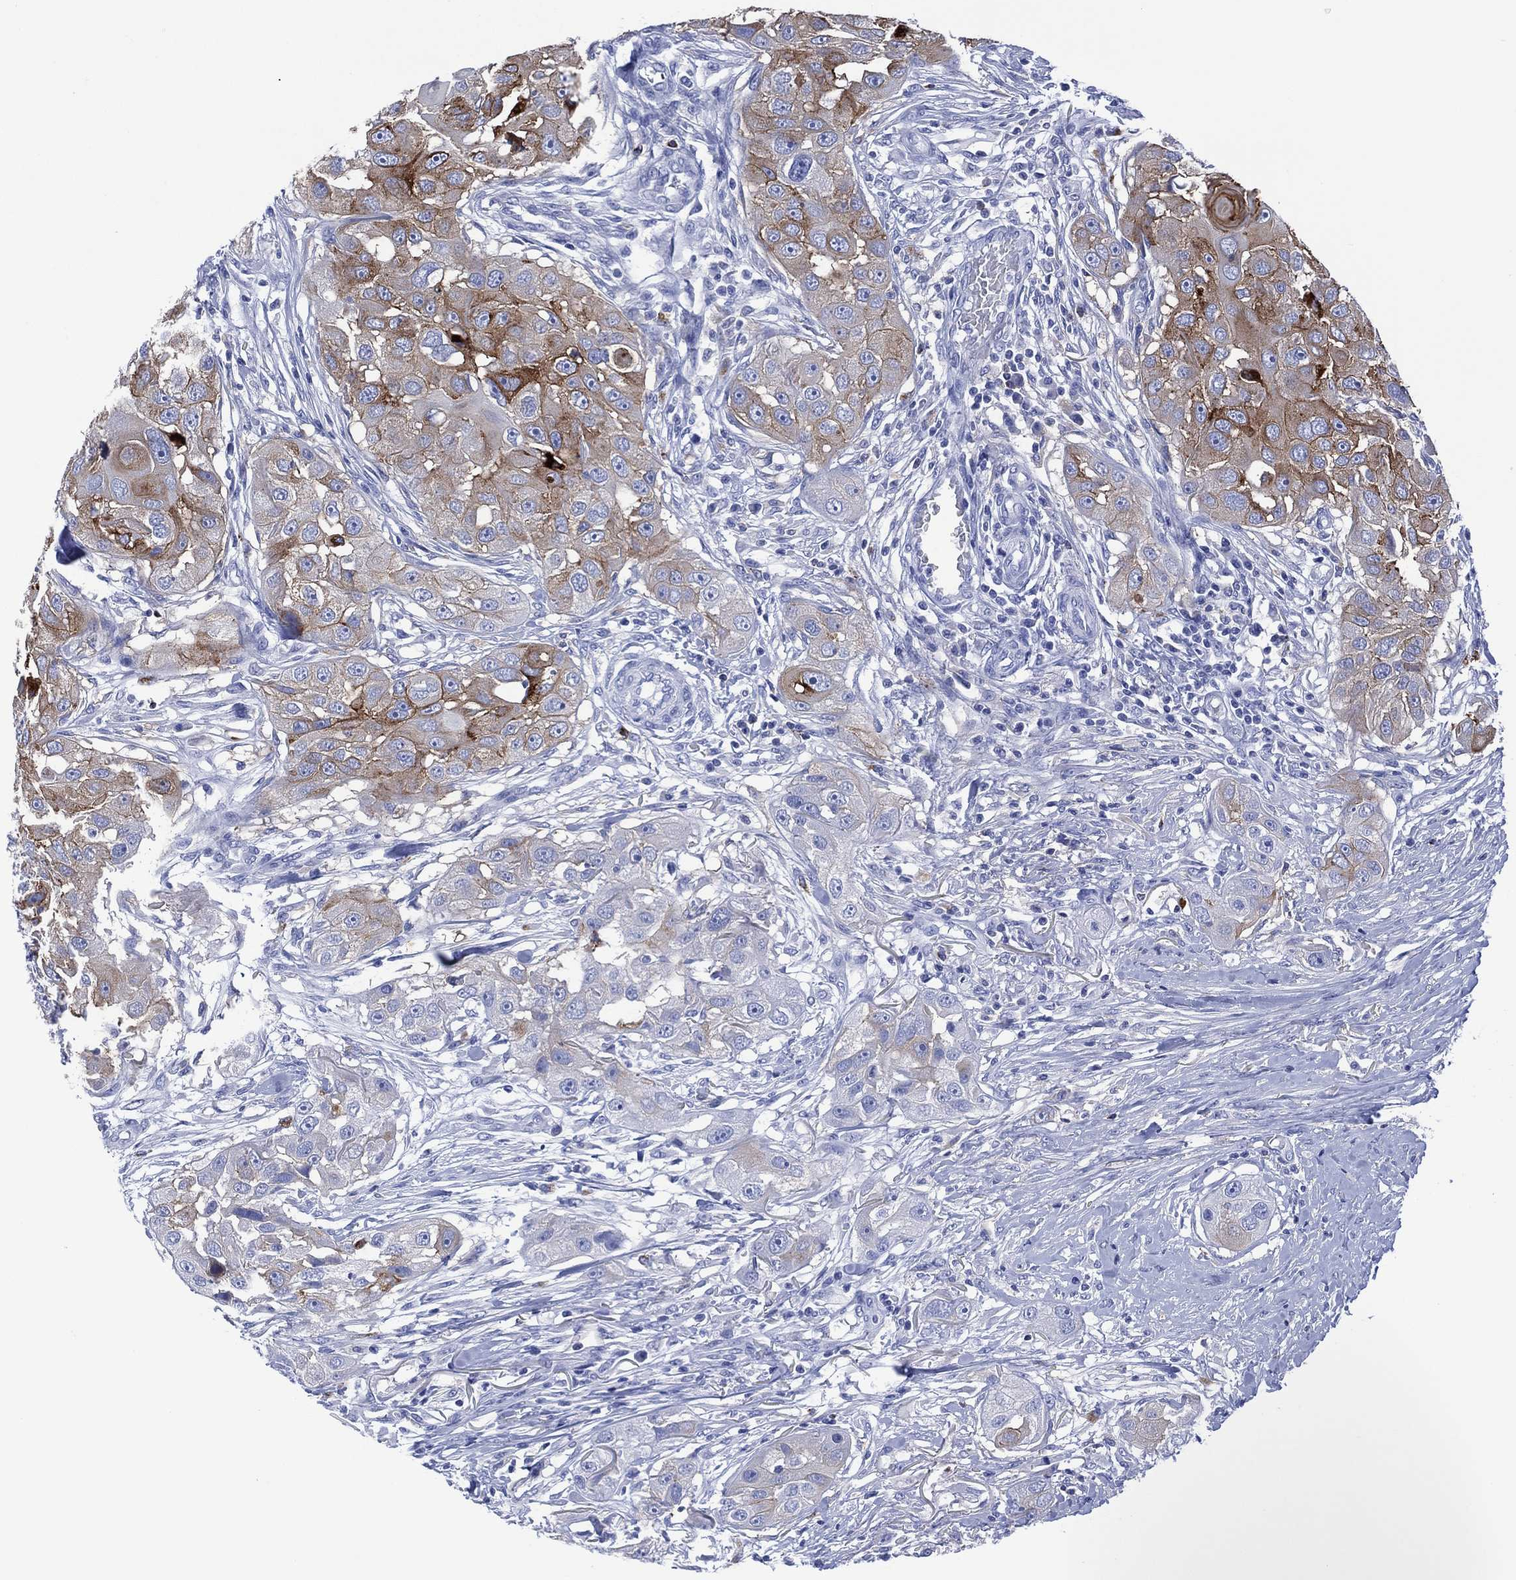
{"staining": {"intensity": "moderate", "quantity": "25%-75%", "location": "cytoplasmic/membranous"}, "tissue": "head and neck cancer", "cell_type": "Tumor cells", "image_type": "cancer", "snomed": [{"axis": "morphology", "description": "Squamous cell carcinoma, NOS"}, {"axis": "topography", "description": "Head-Neck"}], "caption": "IHC image of neoplastic tissue: human head and neck cancer stained using IHC reveals medium levels of moderate protein expression localized specifically in the cytoplasmic/membranous of tumor cells, appearing as a cytoplasmic/membranous brown color.", "gene": "DPP4", "patient": {"sex": "male", "age": 51}}